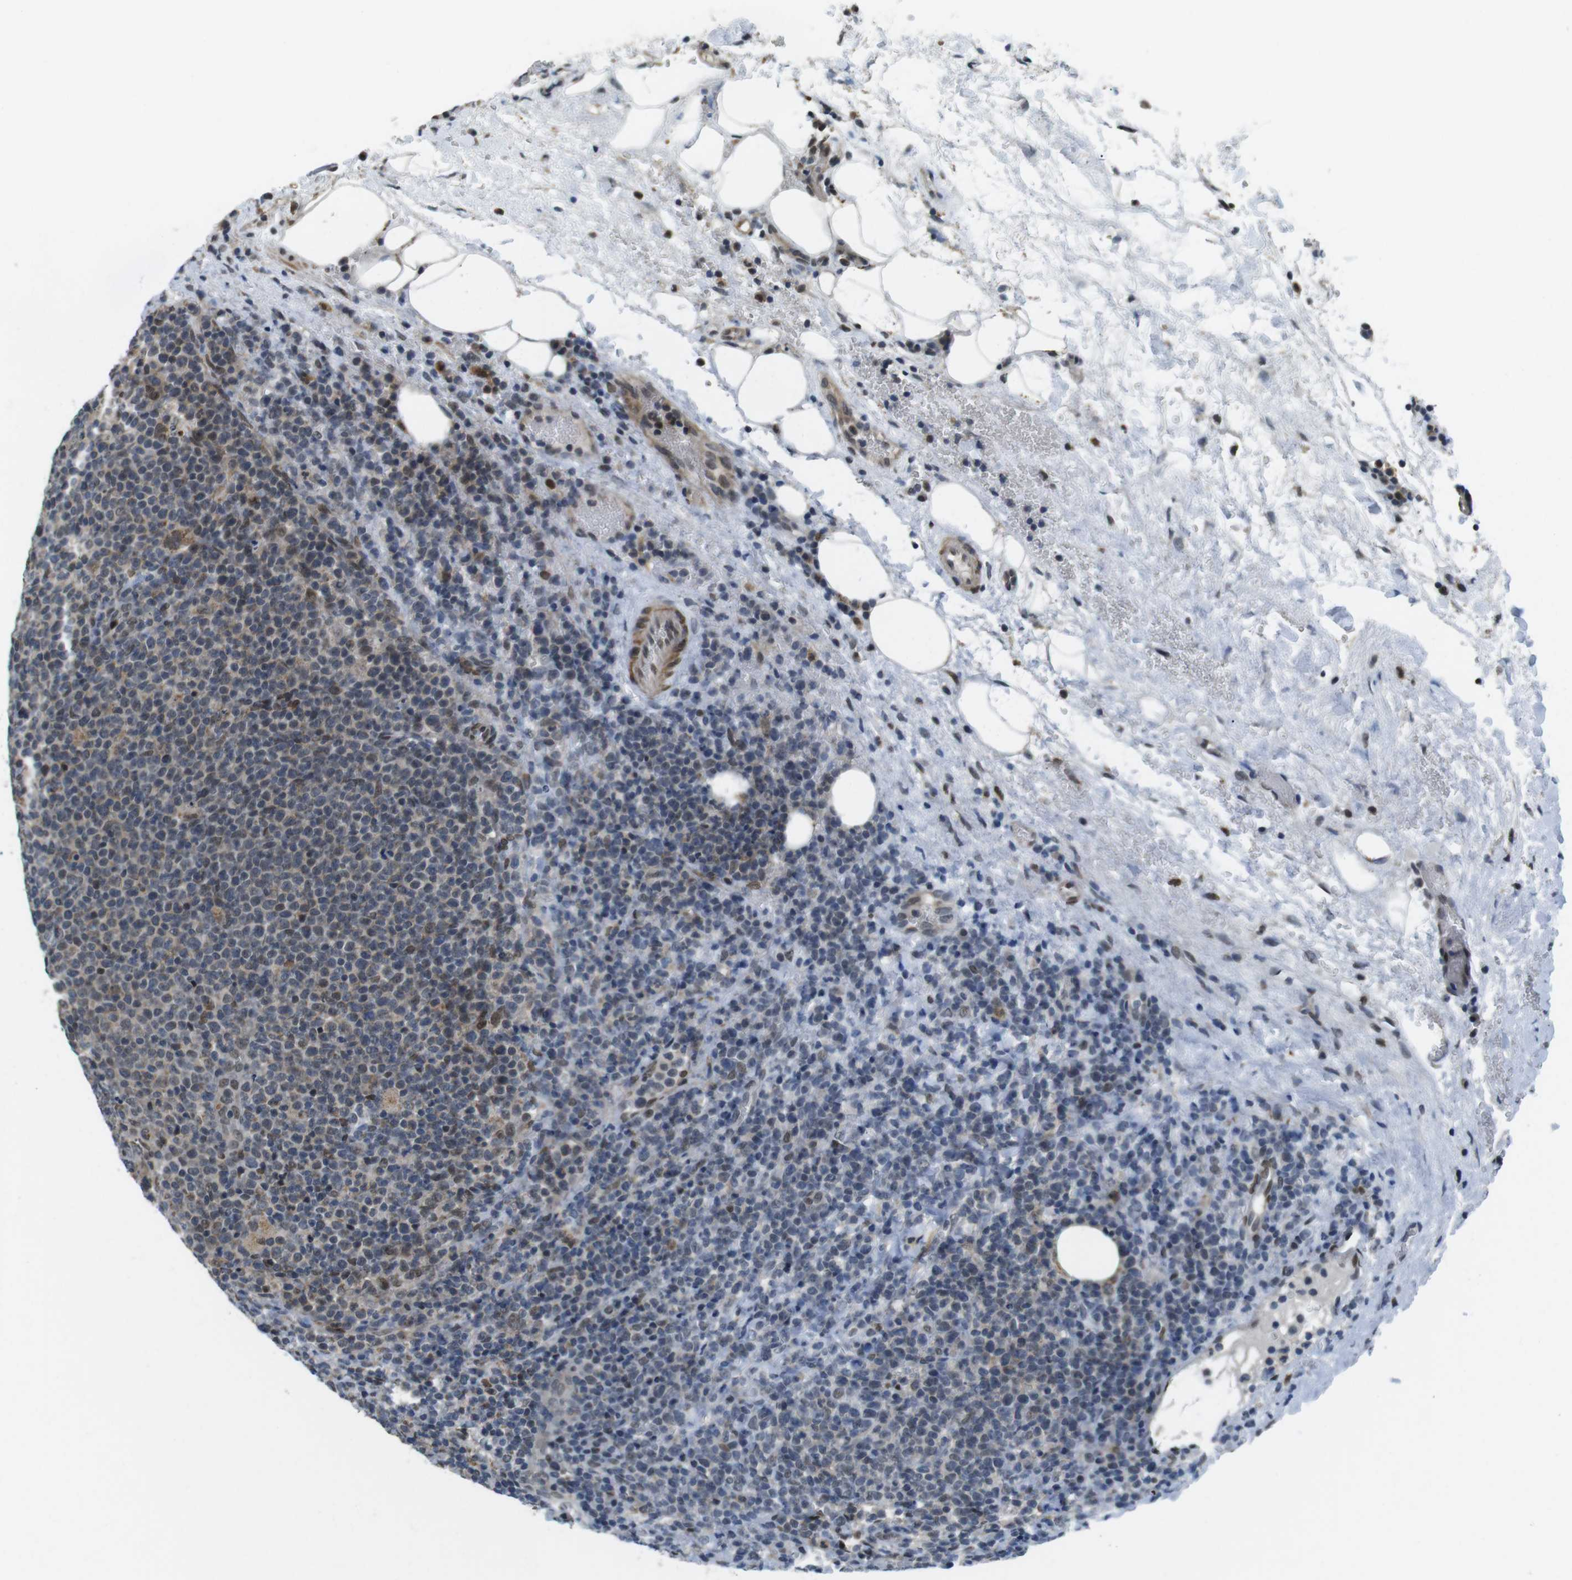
{"staining": {"intensity": "weak", "quantity": "25%-75%", "location": "nuclear"}, "tissue": "lymphoma", "cell_type": "Tumor cells", "image_type": "cancer", "snomed": [{"axis": "morphology", "description": "Malignant lymphoma, non-Hodgkin's type, High grade"}, {"axis": "topography", "description": "Lymph node"}], "caption": "The micrograph reveals staining of malignant lymphoma, non-Hodgkin's type (high-grade), revealing weak nuclear protein expression (brown color) within tumor cells.", "gene": "USP7", "patient": {"sex": "male", "age": 61}}